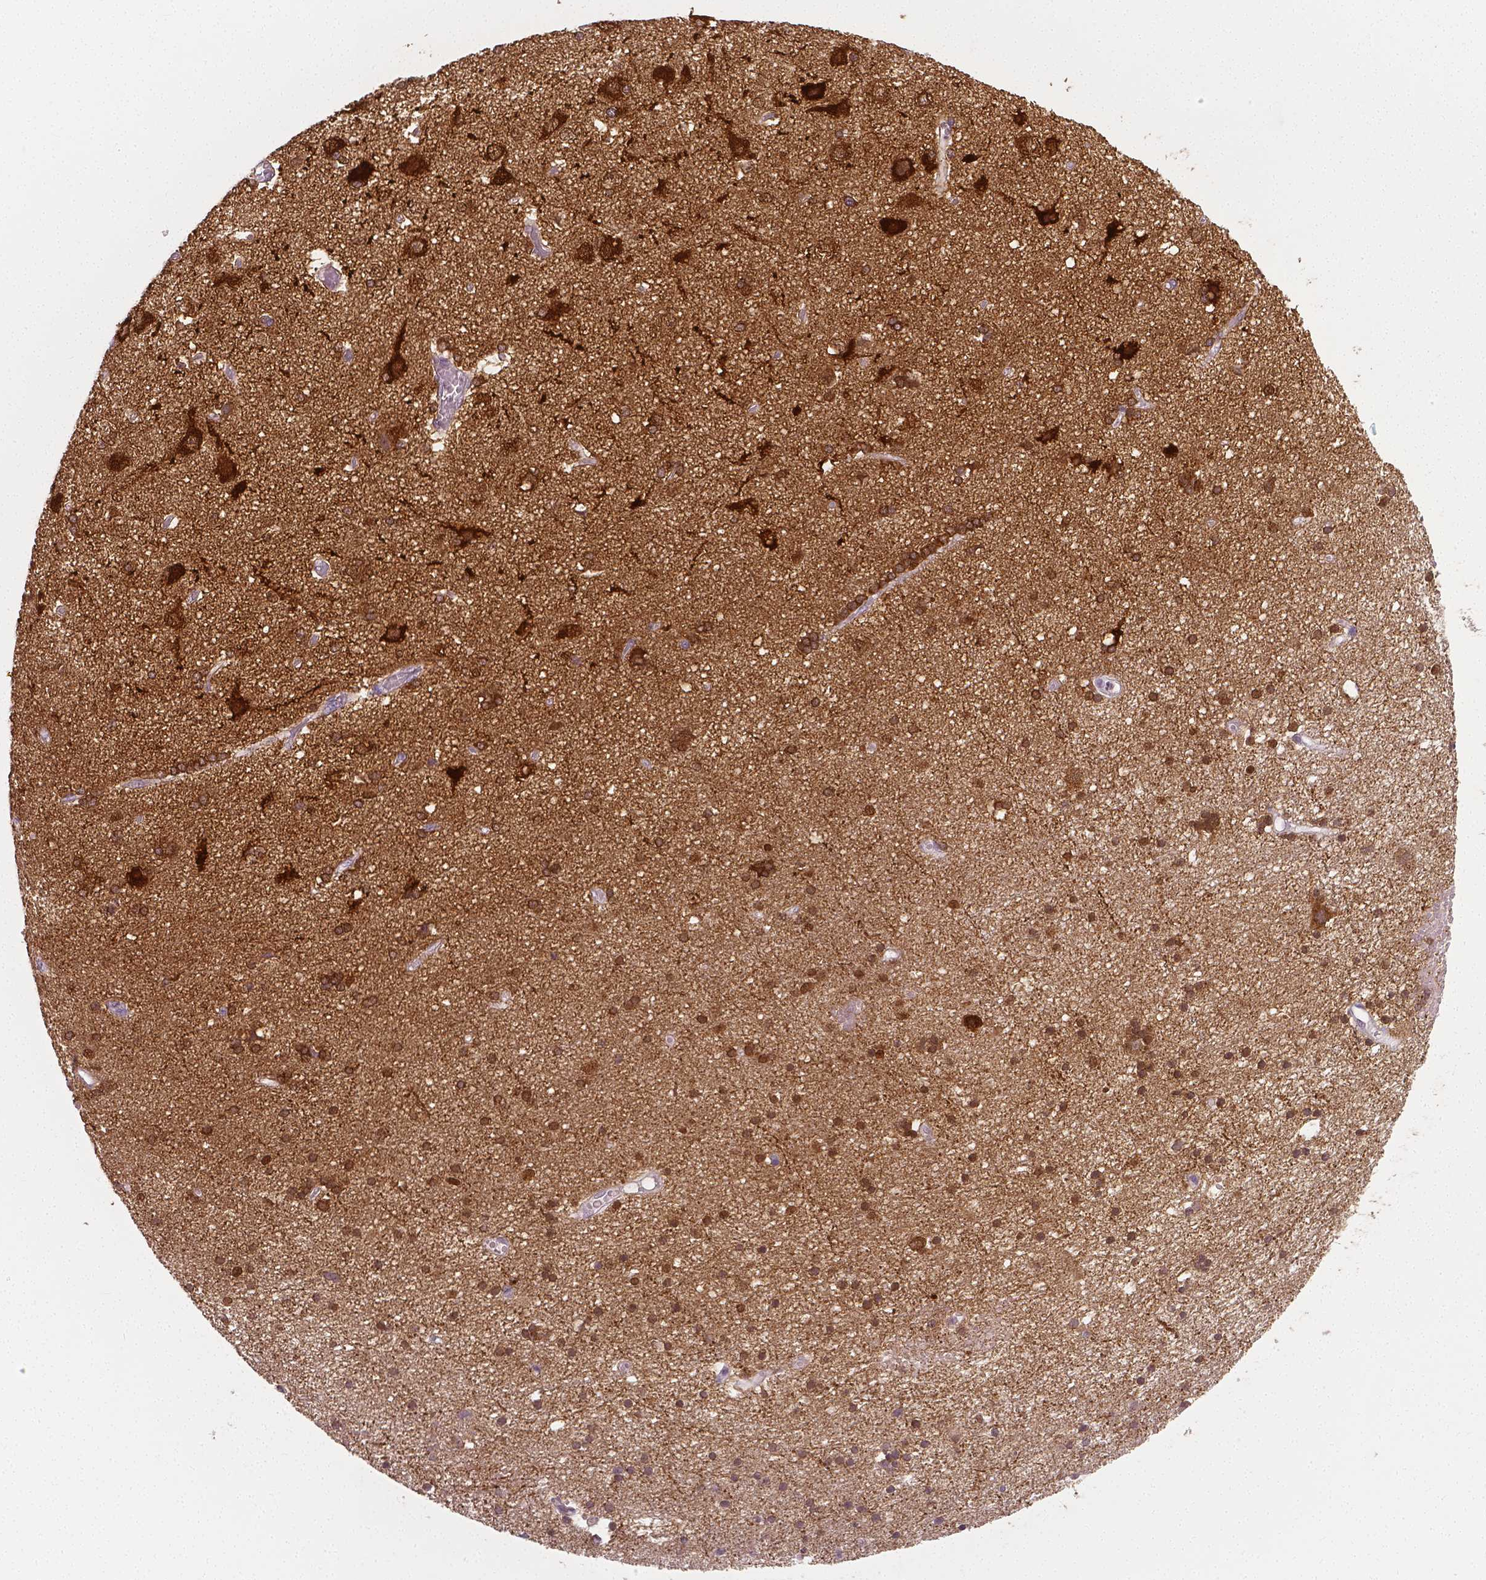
{"staining": {"intensity": "negative", "quantity": "none", "location": "none"}, "tissue": "cerebral cortex", "cell_type": "Endothelial cells", "image_type": "normal", "snomed": [{"axis": "morphology", "description": "Normal tissue, NOS"}, {"axis": "morphology", "description": "Glioma, malignant, High grade"}, {"axis": "topography", "description": "Cerebral cortex"}], "caption": "An immunohistochemistry image of normal cerebral cortex is shown. There is no staining in endothelial cells of cerebral cortex. The staining is performed using DAB (3,3'-diaminobenzidine) brown chromogen with nuclei counter-stained in using hematoxylin.", "gene": "NECAB1", "patient": {"sex": "male", "age": 71}}